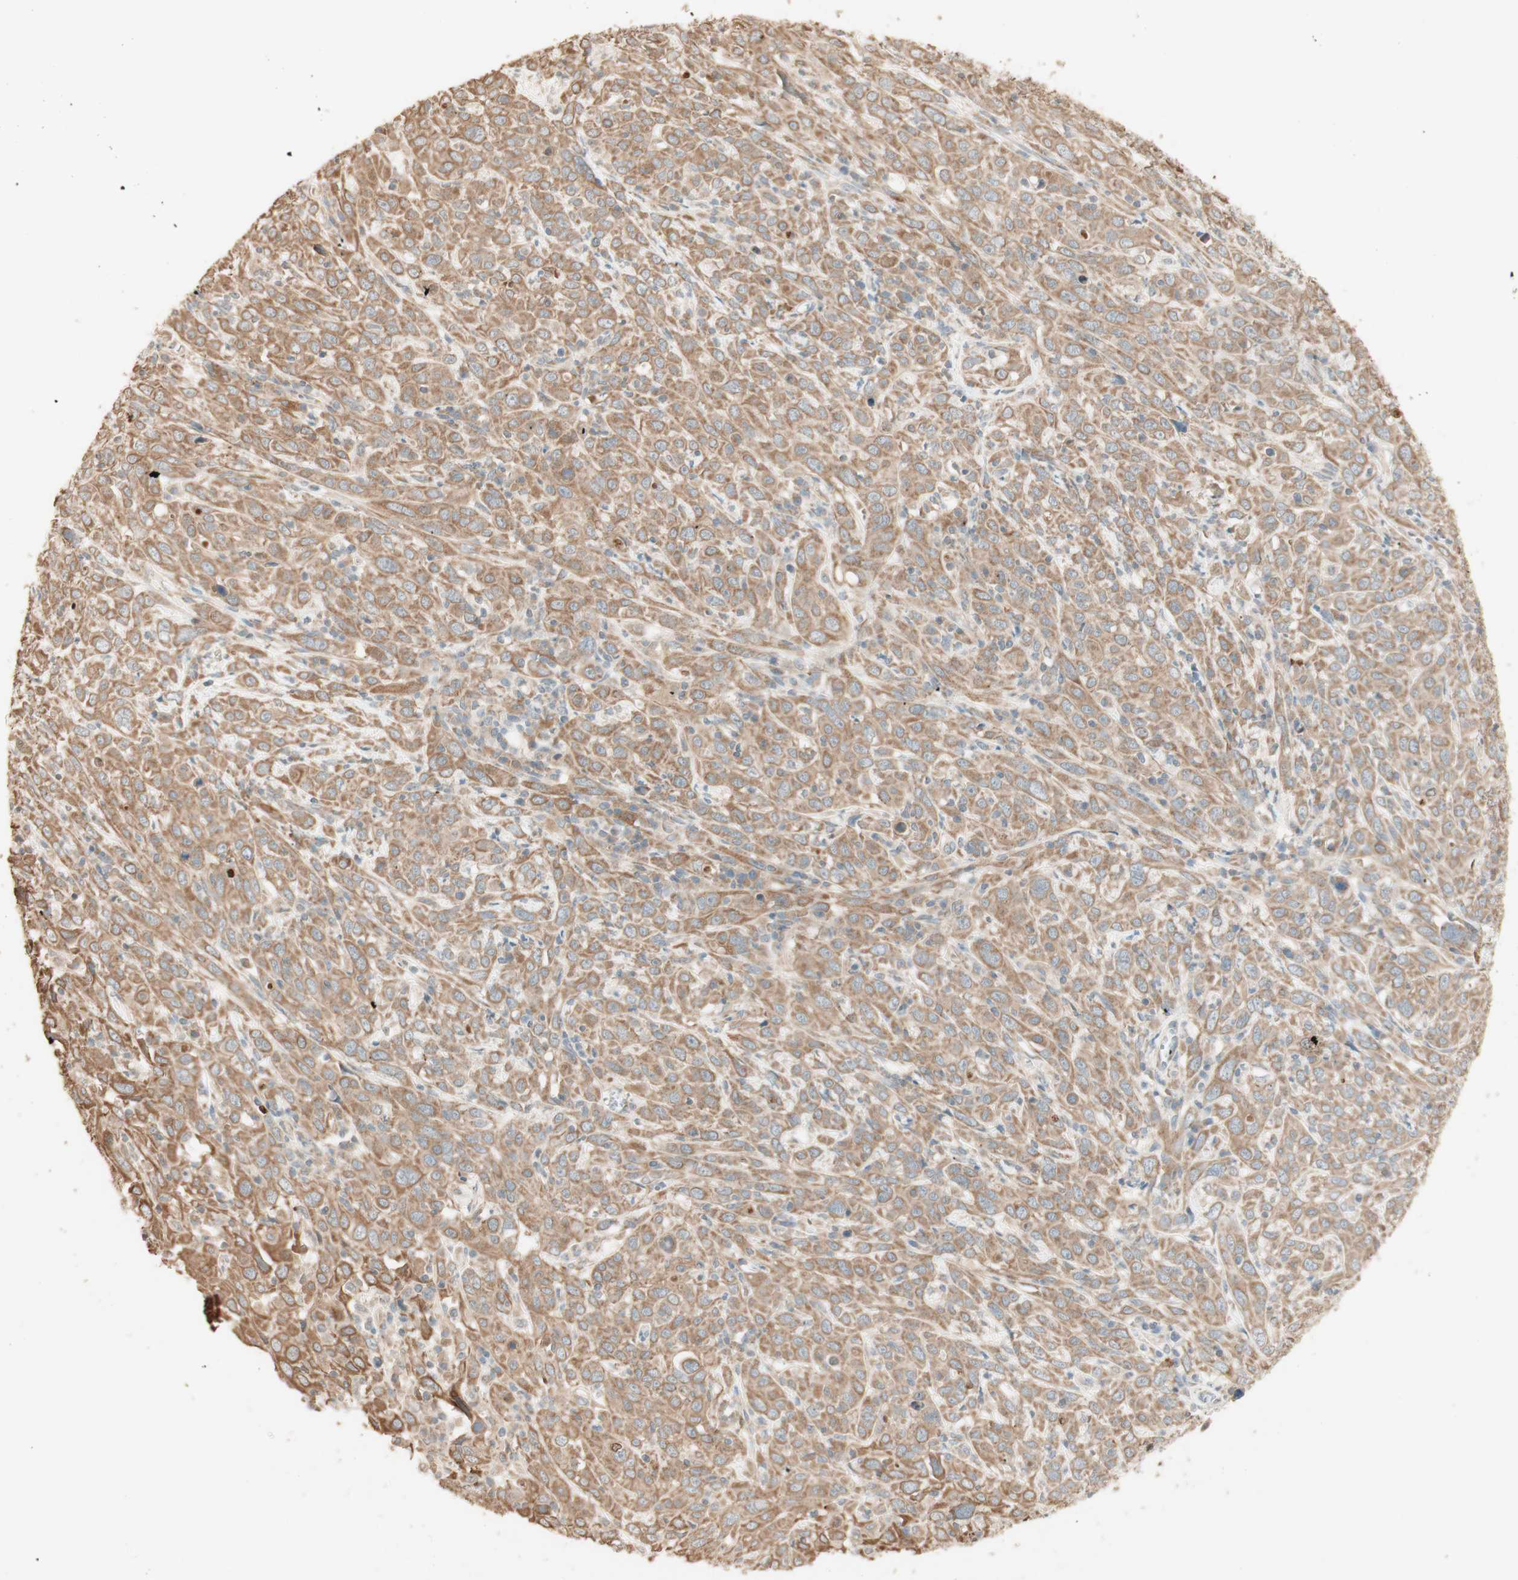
{"staining": {"intensity": "moderate", "quantity": ">75%", "location": "cytoplasmic/membranous"}, "tissue": "cervical cancer", "cell_type": "Tumor cells", "image_type": "cancer", "snomed": [{"axis": "morphology", "description": "Squamous cell carcinoma, NOS"}, {"axis": "topography", "description": "Cervix"}], "caption": "Human squamous cell carcinoma (cervical) stained with a brown dye exhibits moderate cytoplasmic/membranous positive expression in approximately >75% of tumor cells.", "gene": "CLCN2", "patient": {"sex": "female", "age": 46}}